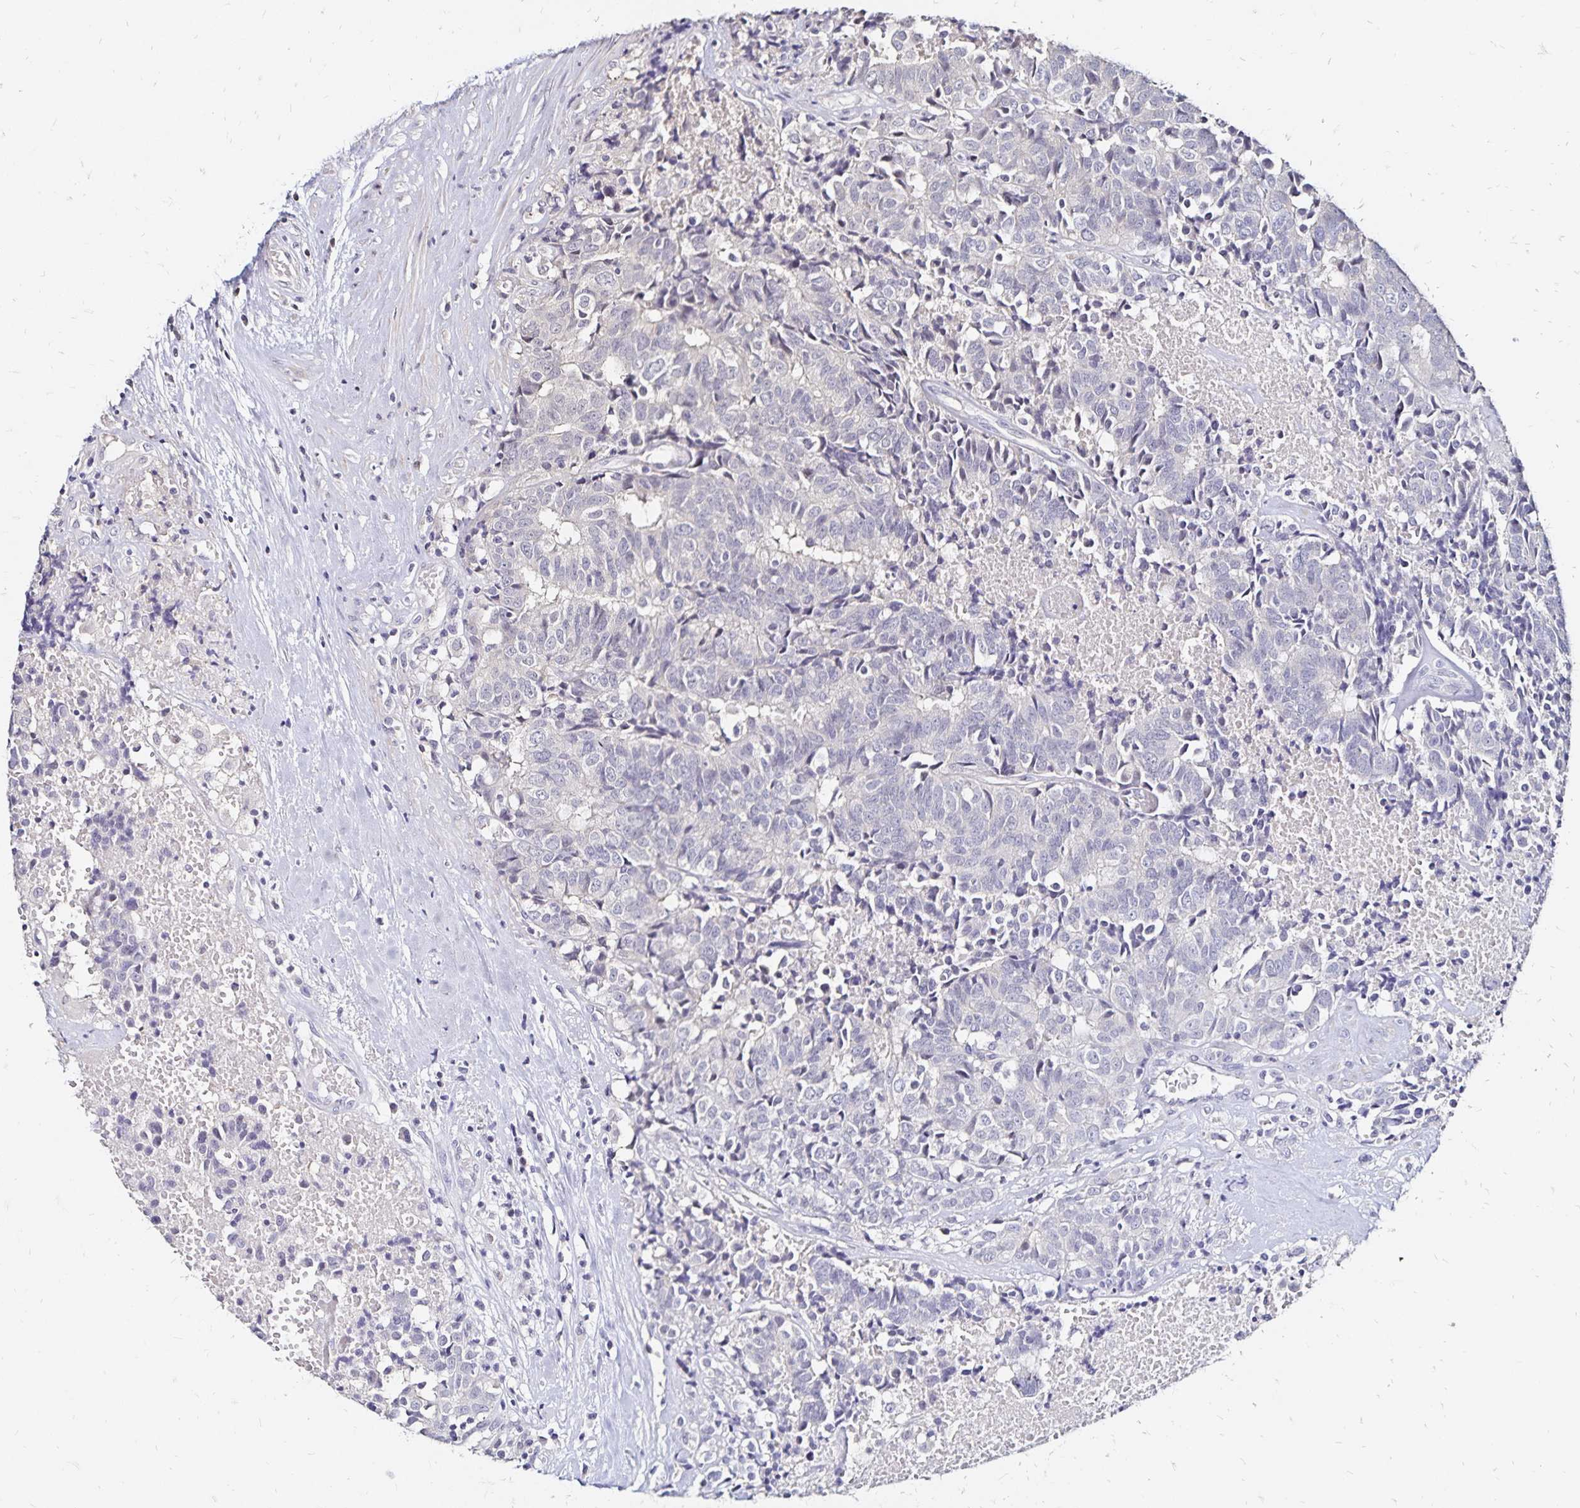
{"staining": {"intensity": "negative", "quantity": "none", "location": "none"}, "tissue": "prostate cancer", "cell_type": "Tumor cells", "image_type": "cancer", "snomed": [{"axis": "morphology", "description": "Adenocarcinoma, High grade"}, {"axis": "topography", "description": "Prostate and seminal vesicle, NOS"}], "caption": "There is no significant expression in tumor cells of prostate cancer.", "gene": "SLC5A1", "patient": {"sex": "male", "age": 60}}